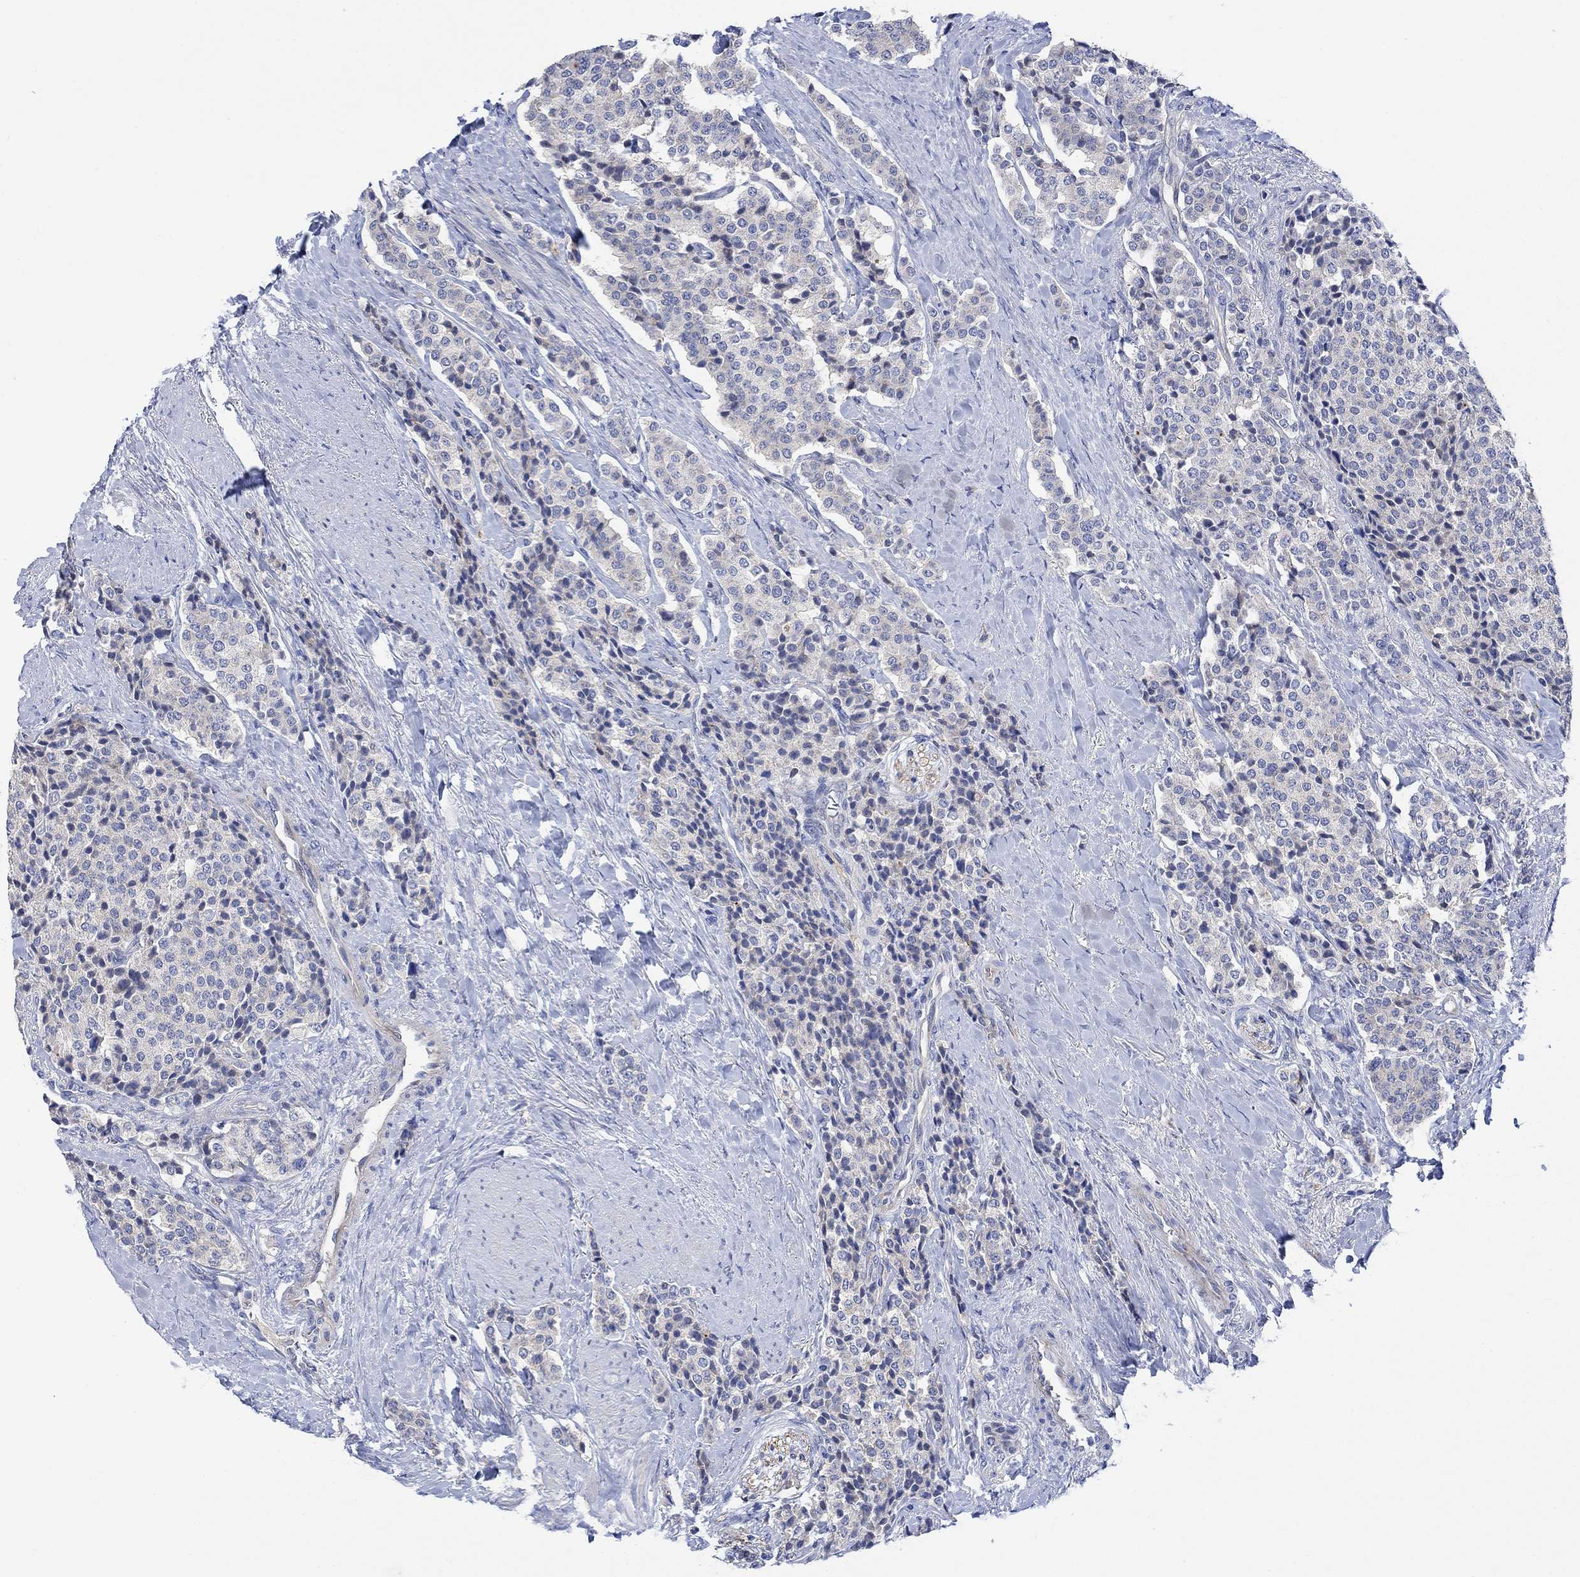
{"staining": {"intensity": "negative", "quantity": "none", "location": "none"}, "tissue": "carcinoid", "cell_type": "Tumor cells", "image_type": "cancer", "snomed": [{"axis": "morphology", "description": "Carcinoid, malignant, NOS"}, {"axis": "topography", "description": "Small intestine"}], "caption": "Immunohistochemical staining of carcinoid exhibits no significant expression in tumor cells.", "gene": "ARSK", "patient": {"sex": "female", "age": 58}}